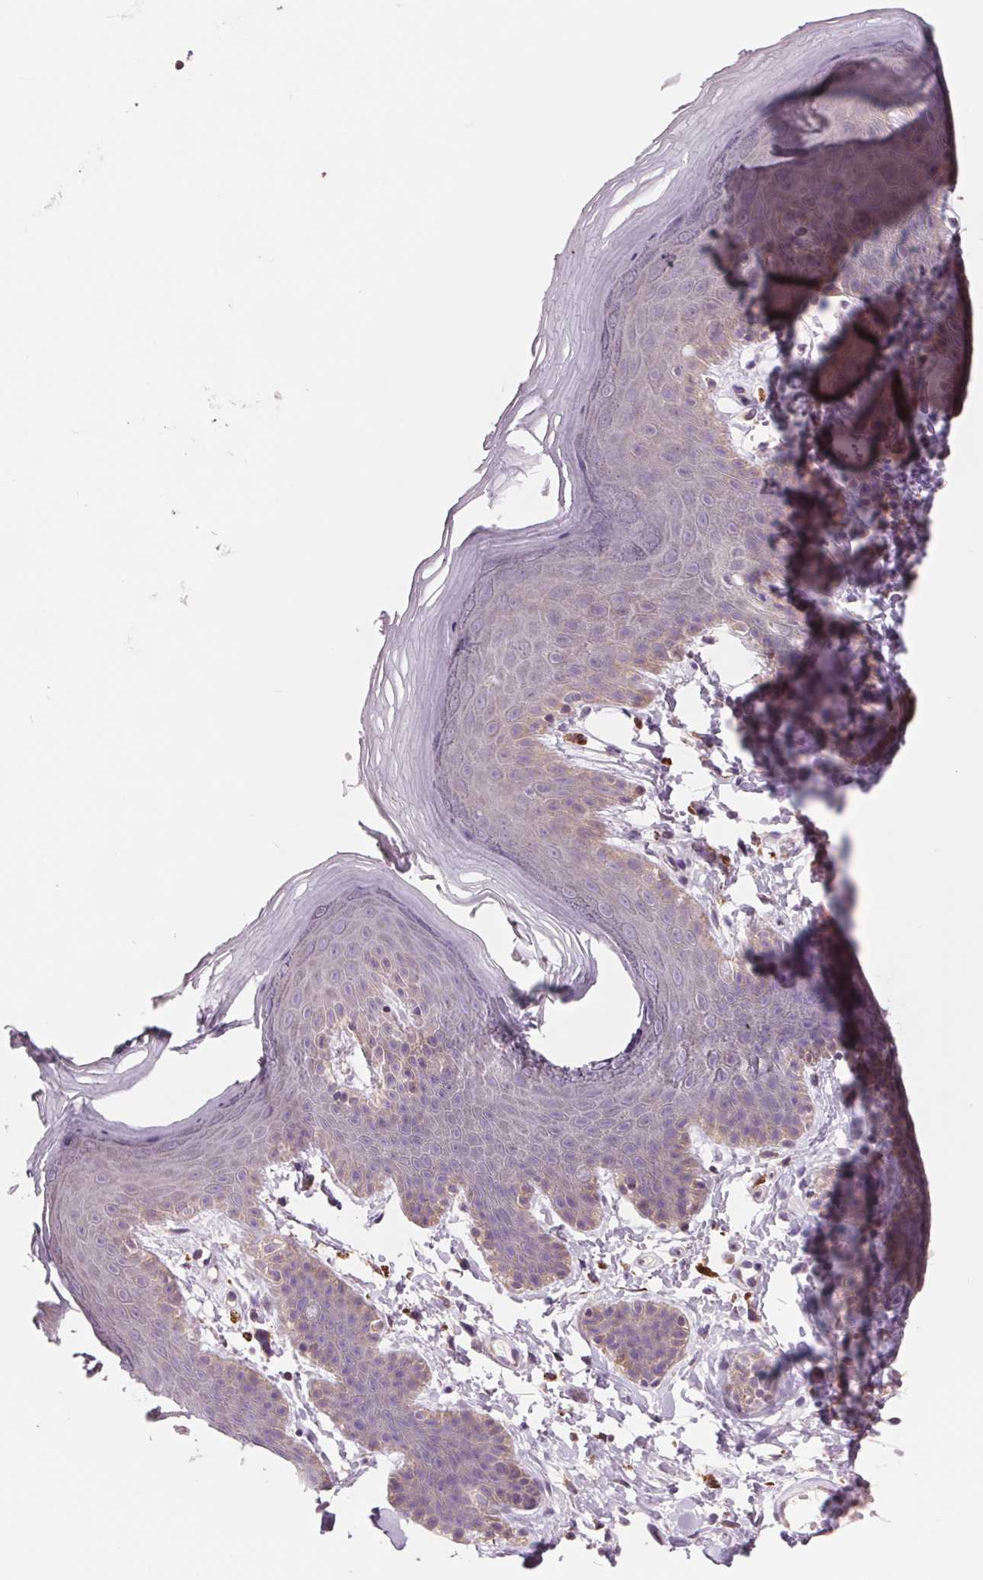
{"staining": {"intensity": "moderate", "quantity": "<25%", "location": "cytoplasmic/membranous"}, "tissue": "skin", "cell_type": "Epidermal cells", "image_type": "normal", "snomed": [{"axis": "morphology", "description": "Normal tissue, NOS"}, {"axis": "topography", "description": "Anal"}], "caption": "Immunohistochemical staining of unremarkable skin reveals low levels of moderate cytoplasmic/membranous staining in approximately <25% of epidermal cells. Using DAB (3,3'-diaminobenzidine) (brown) and hematoxylin (blue) stains, captured at high magnification using brightfield microscopy.", "gene": "SAMD5", "patient": {"sex": "male", "age": 53}}